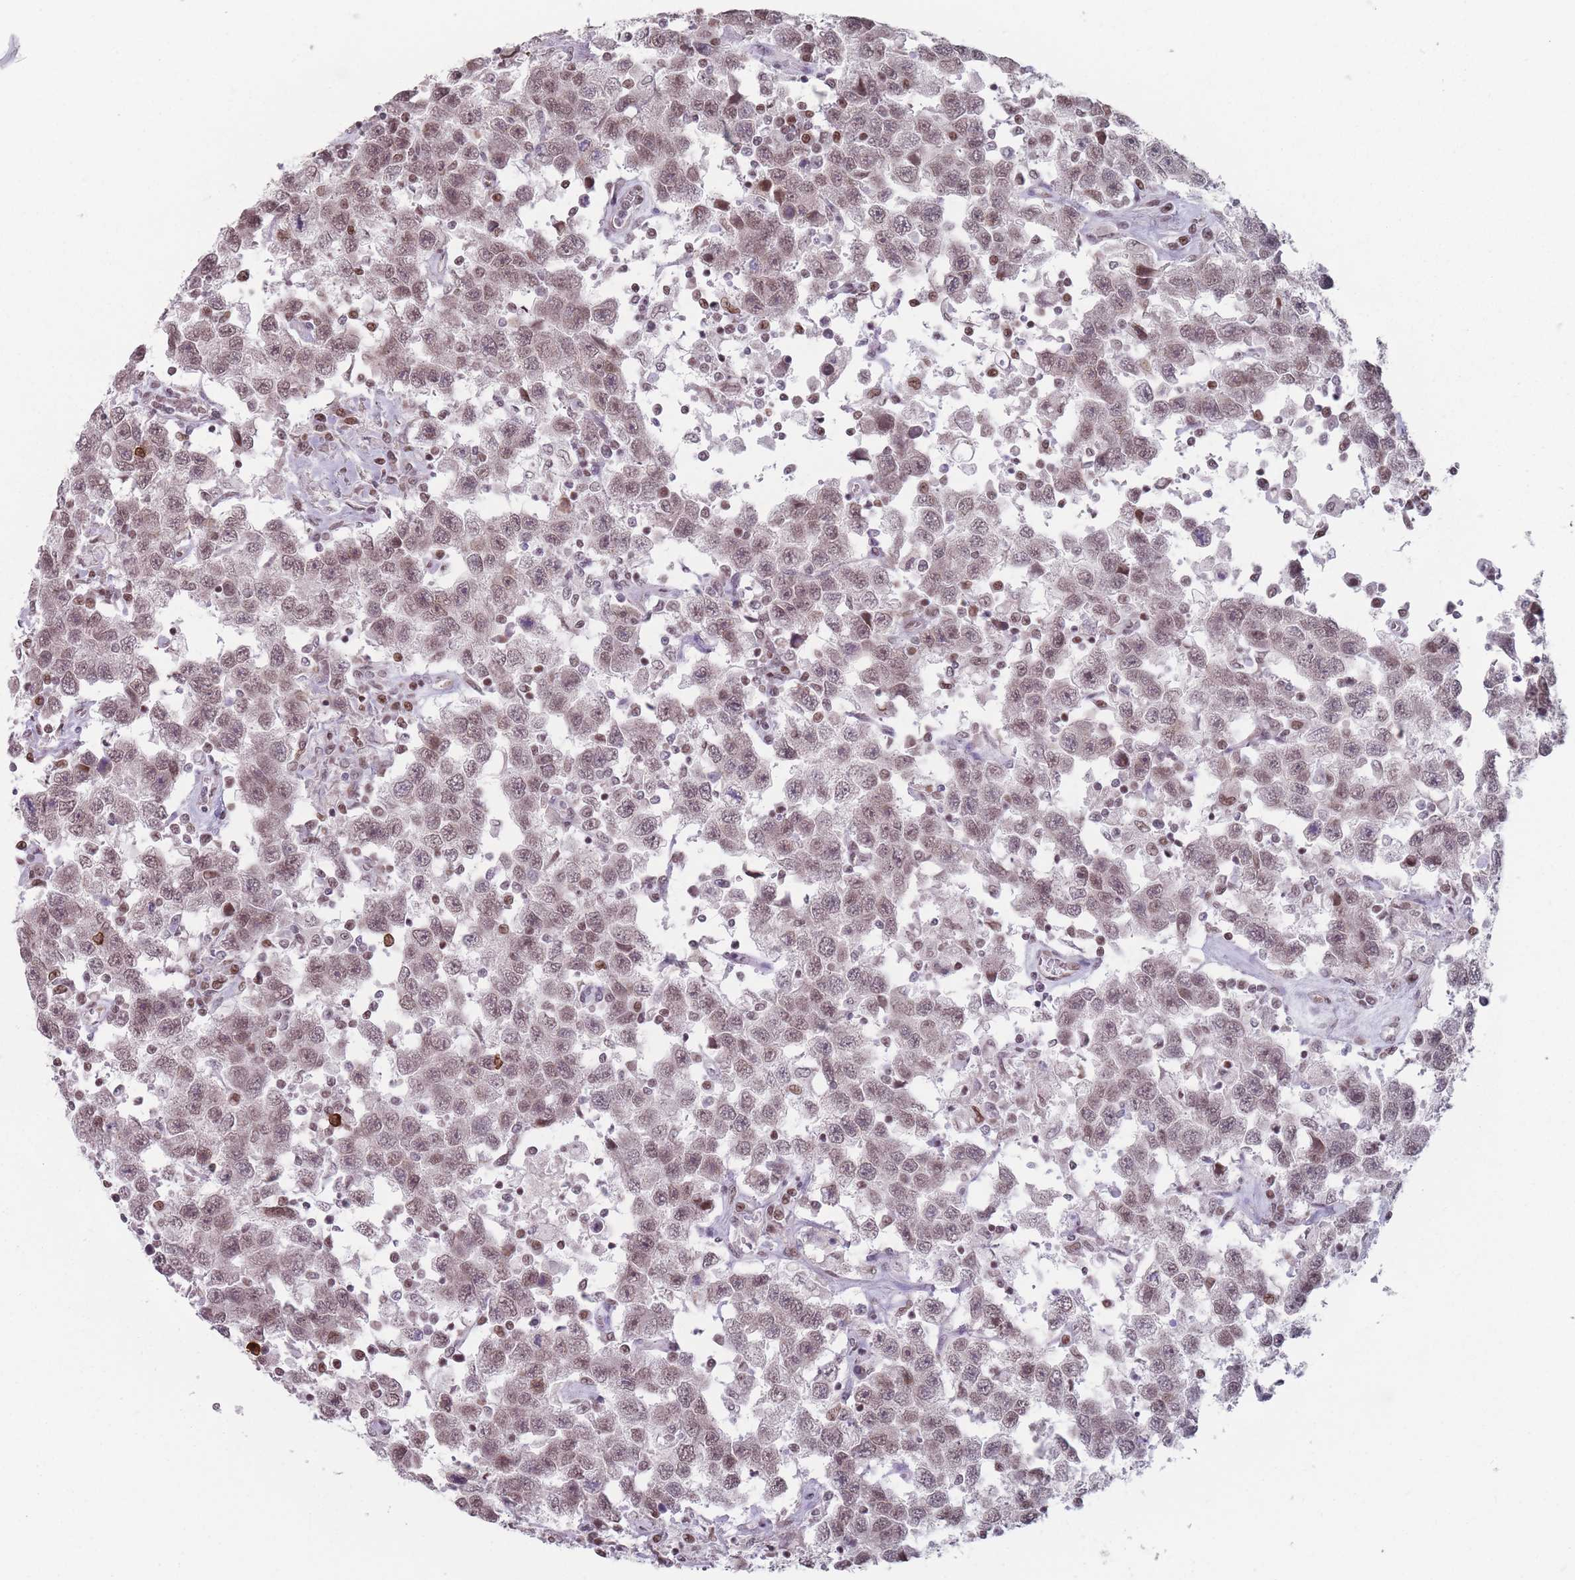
{"staining": {"intensity": "moderate", "quantity": ">75%", "location": "nuclear"}, "tissue": "testis cancer", "cell_type": "Tumor cells", "image_type": "cancer", "snomed": [{"axis": "morphology", "description": "Seminoma, NOS"}, {"axis": "topography", "description": "Testis"}], "caption": "A brown stain highlights moderate nuclear expression of a protein in testis cancer tumor cells.", "gene": "SH3BGRL2", "patient": {"sex": "male", "age": 41}}